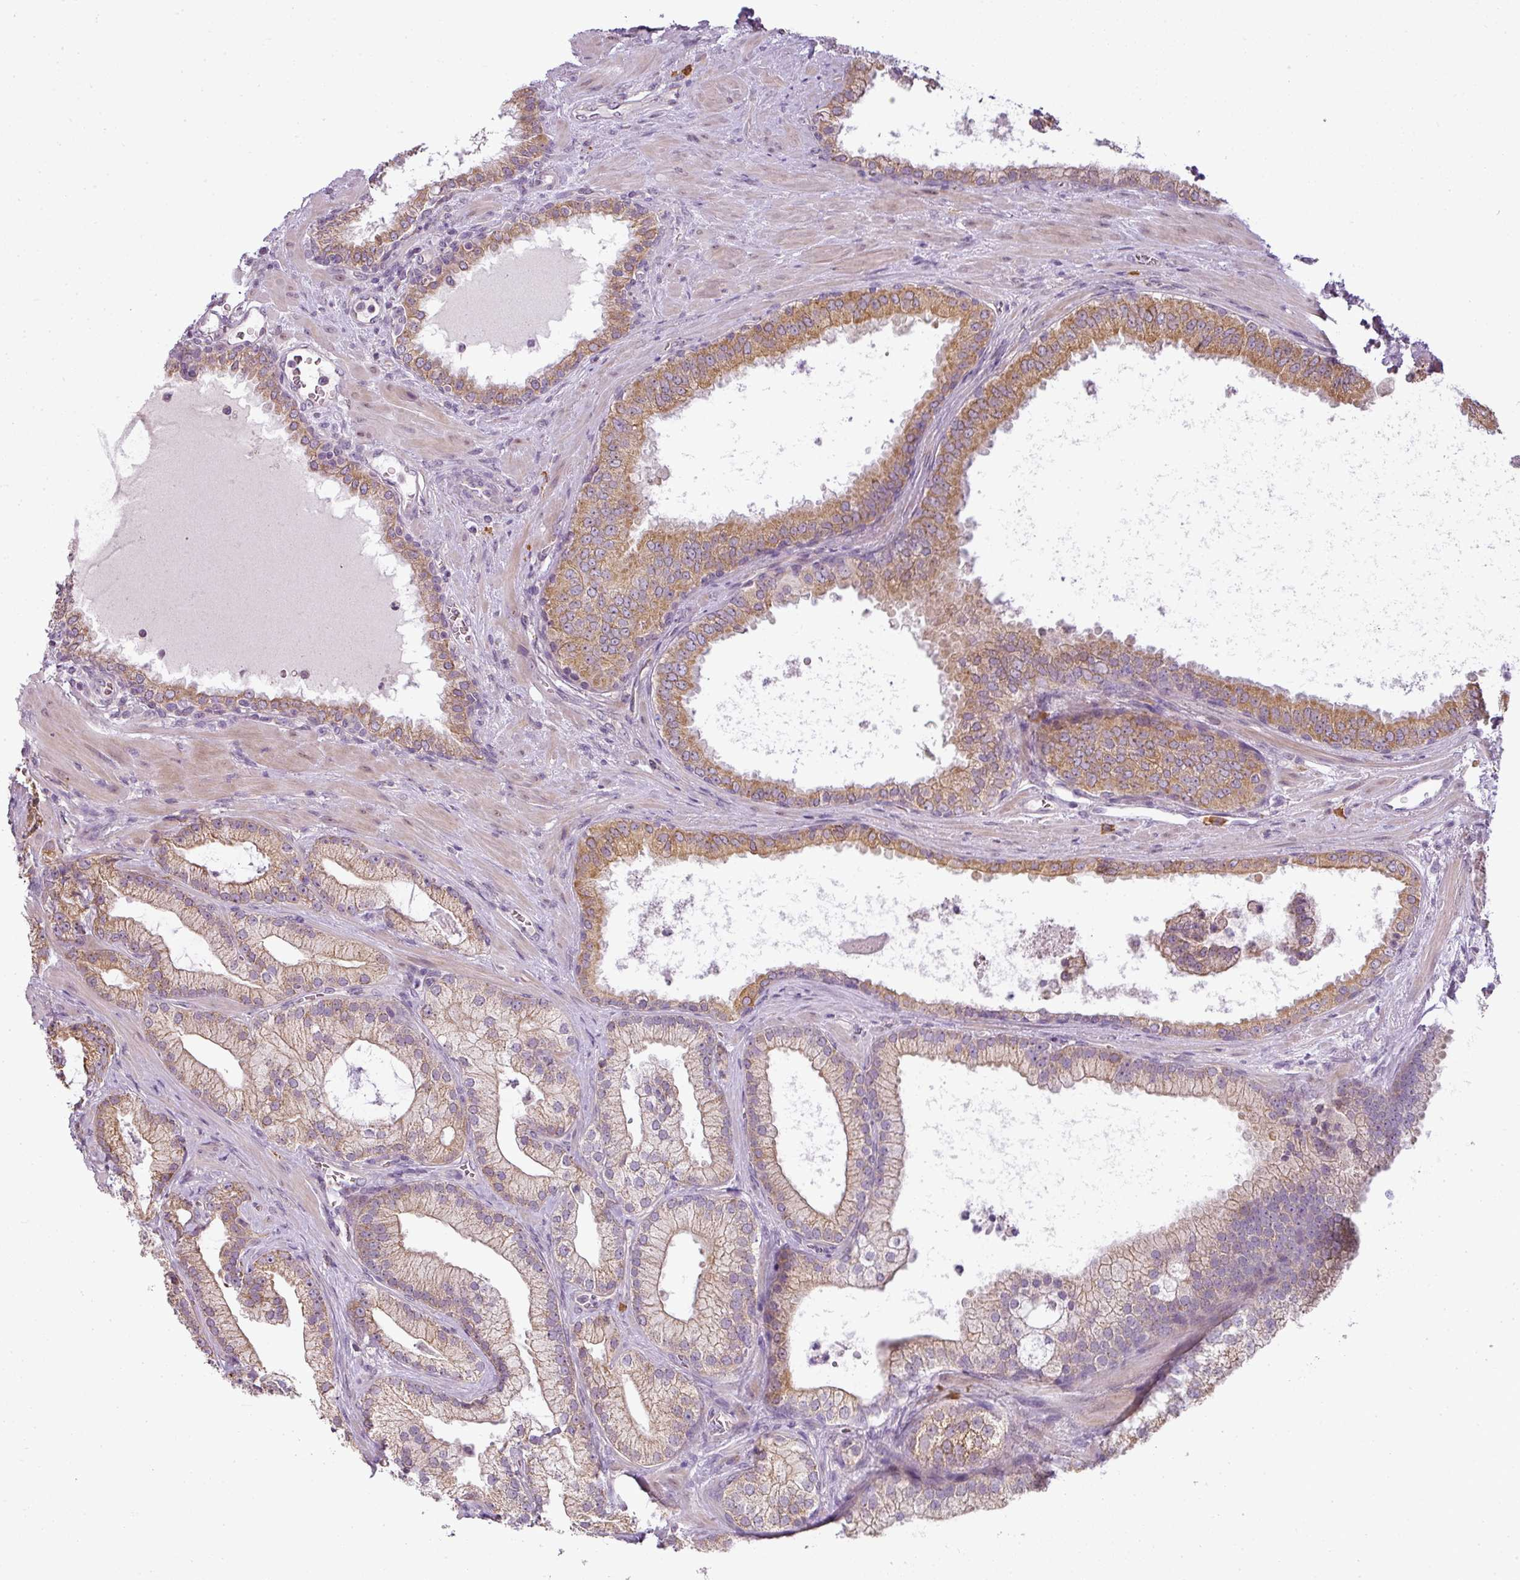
{"staining": {"intensity": "moderate", "quantity": ">75%", "location": "cytoplasmic/membranous"}, "tissue": "prostate cancer", "cell_type": "Tumor cells", "image_type": "cancer", "snomed": [{"axis": "morphology", "description": "Adenocarcinoma, High grade"}, {"axis": "topography", "description": "Prostate"}], "caption": "Prostate adenocarcinoma (high-grade) stained with a protein marker displays moderate staining in tumor cells.", "gene": "LY75", "patient": {"sex": "male", "age": 68}}